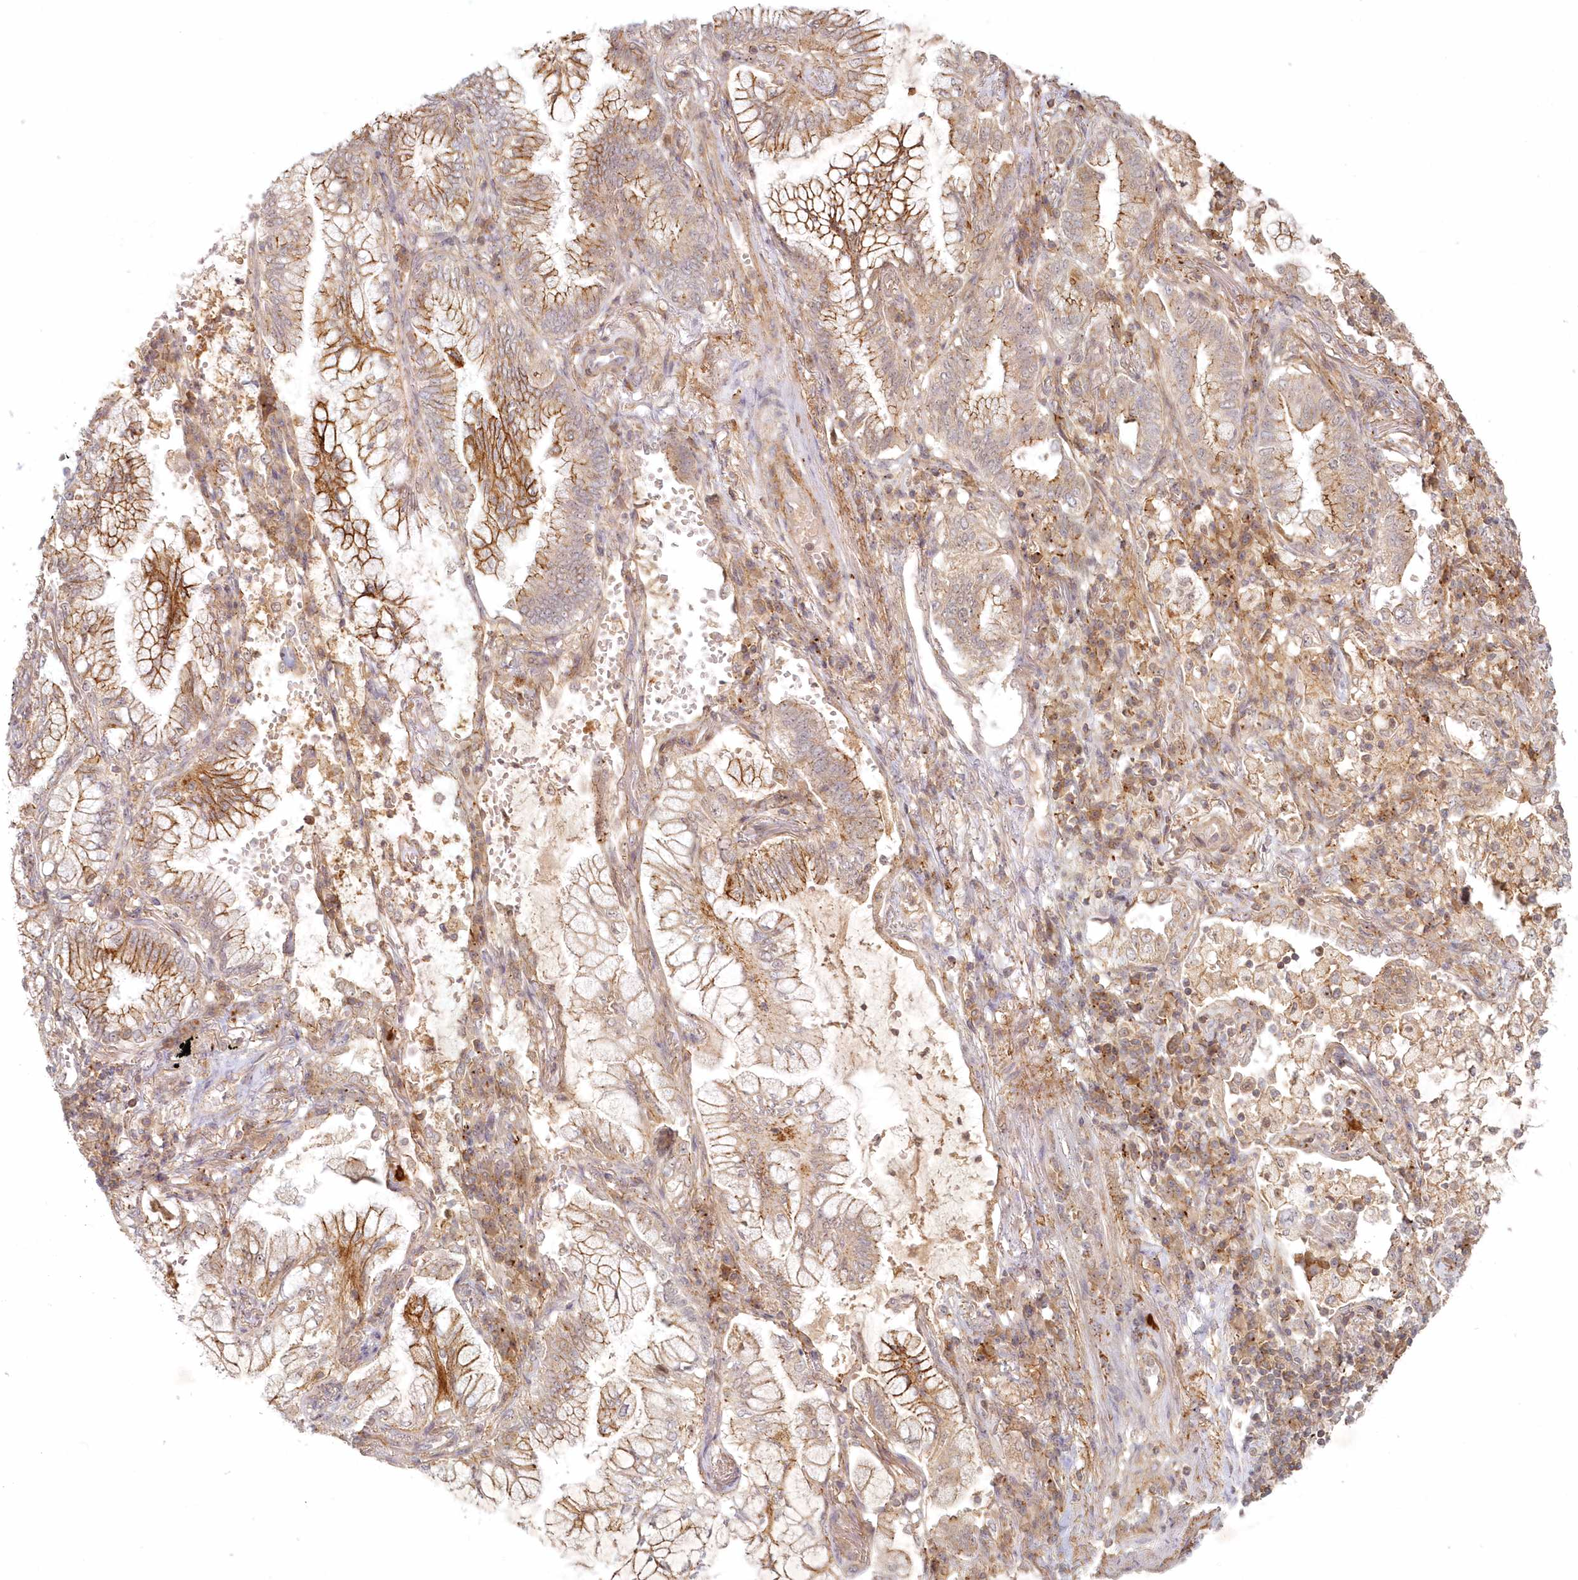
{"staining": {"intensity": "moderate", "quantity": ">75%", "location": "cytoplasmic/membranous"}, "tissue": "lung cancer", "cell_type": "Tumor cells", "image_type": "cancer", "snomed": [{"axis": "morphology", "description": "Adenocarcinoma, NOS"}, {"axis": "topography", "description": "Lung"}], "caption": "Moderate cytoplasmic/membranous protein staining is identified in about >75% of tumor cells in lung cancer (adenocarcinoma).", "gene": "TOGARAM2", "patient": {"sex": "female", "age": 70}}